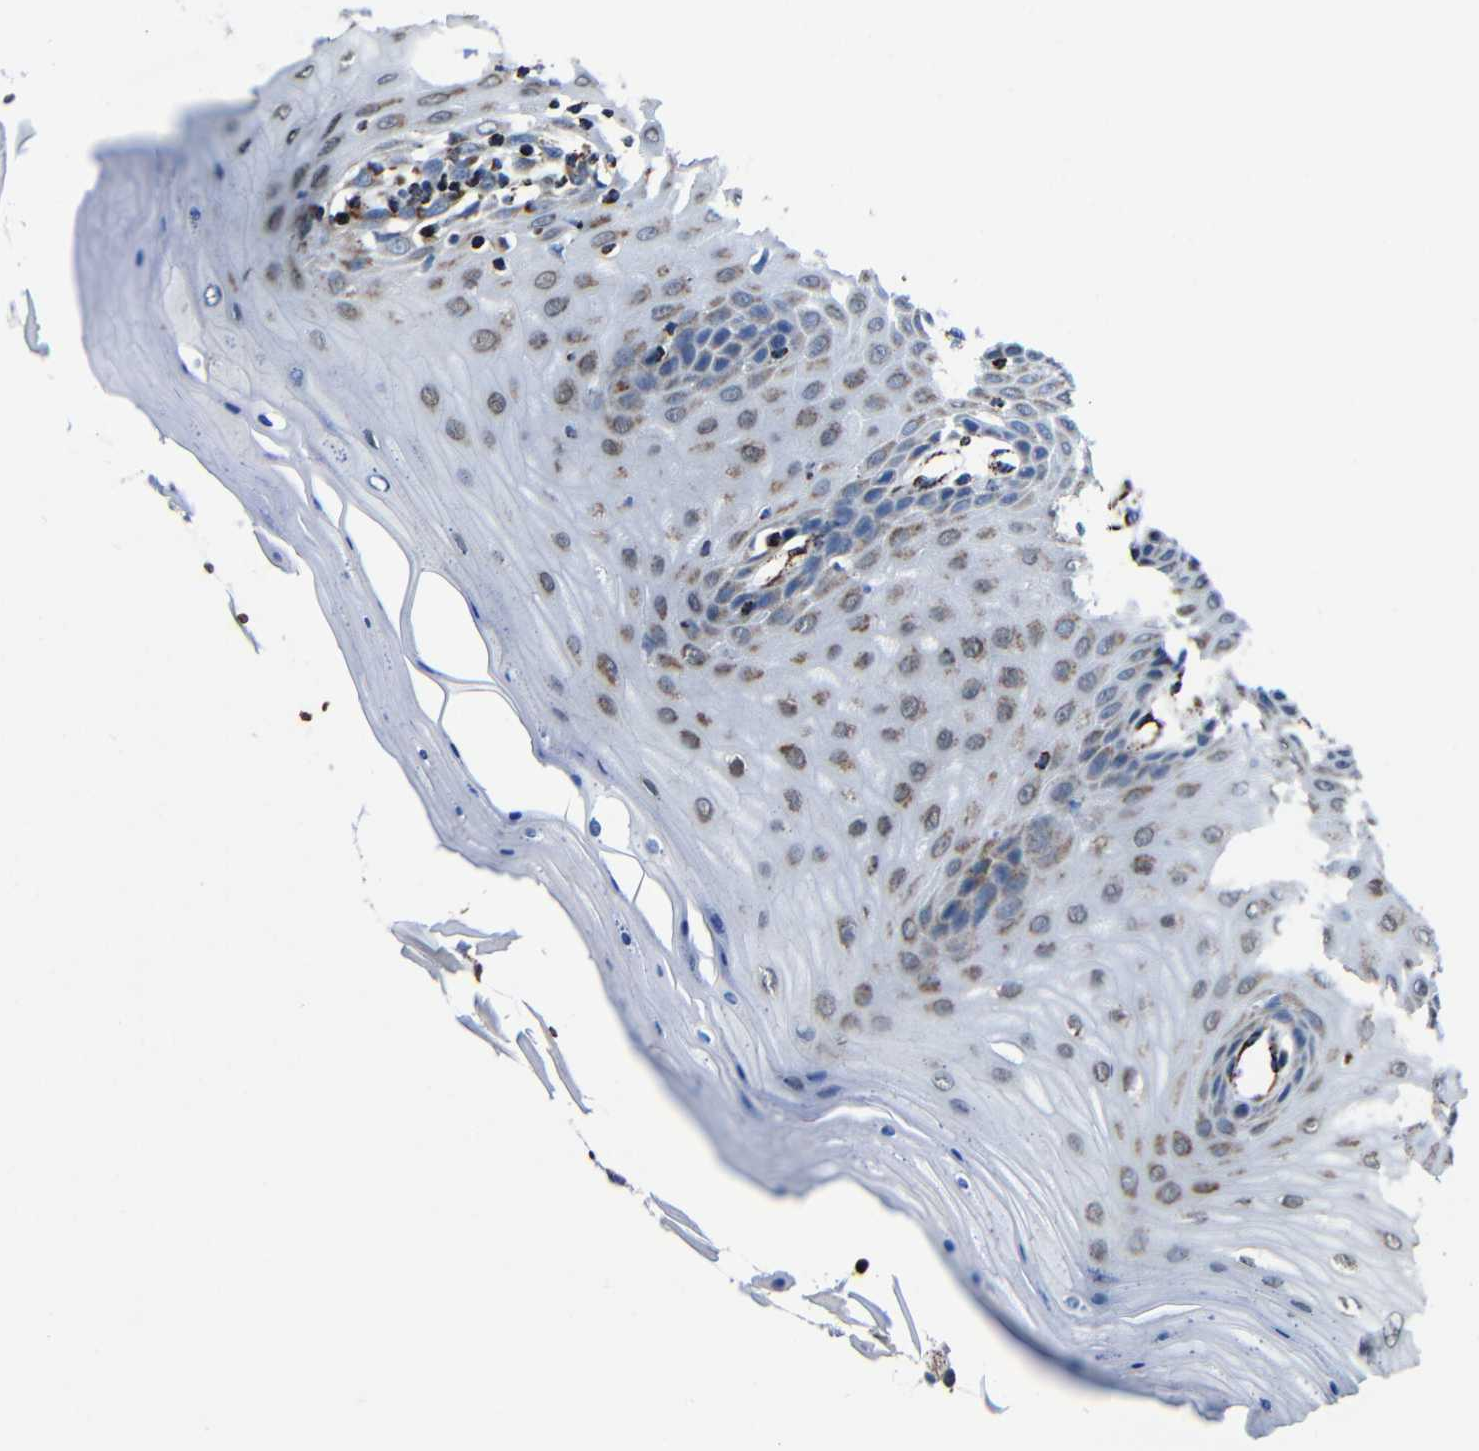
{"staining": {"intensity": "moderate", "quantity": "<25%", "location": "cytoplasmic/membranous,nuclear"}, "tissue": "cervix", "cell_type": "Squamous epithelial cells", "image_type": "normal", "snomed": [{"axis": "morphology", "description": "Normal tissue, NOS"}, {"axis": "topography", "description": "Cervix"}], "caption": "High-magnification brightfield microscopy of benign cervix stained with DAB (3,3'-diaminobenzidine) (brown) and counterstained with hematoxylin (blue). squamous epithelial cells exhibit moderate cytoplasmic/membranous,nuclear staining is present in about<25% of cells. (DAB = brown stain, brightfield microscopy at high magnification).", "gene": "CA5B", "patient": {"sex": "female", "age": 55}}